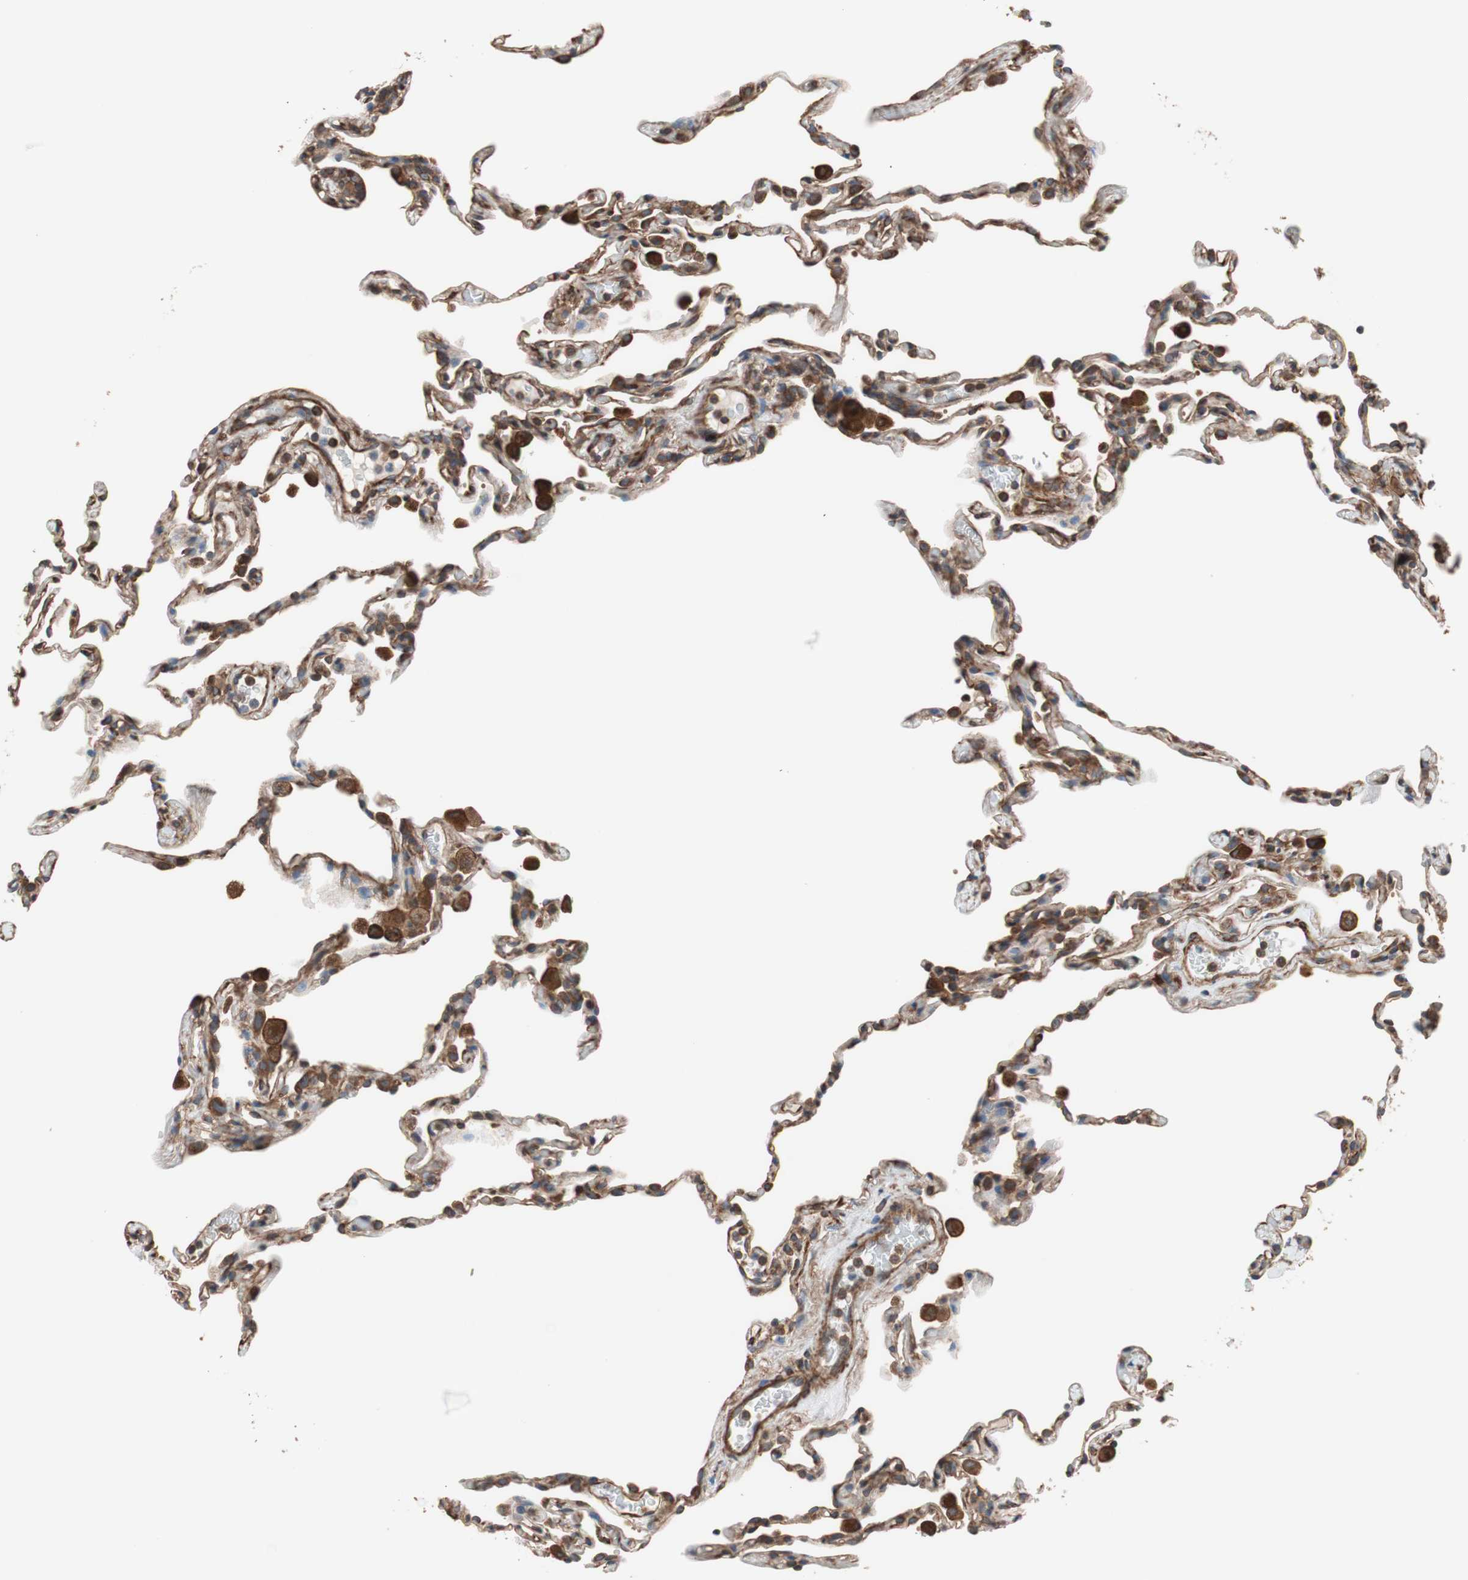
{"staining": {"intensity": "moderate", "quantity": ">75%", "location": "cytoplasmic/membranous"}, "tissue": "lung", "cell_type": "Alveolar cells", "image_type": "normal", "snomed": [{"axis": "morphology", "description": "Normal tissue, NOS"}, {"axis": "topography", "description": "Lung"}], "caption": "Lung stained with DAB immunohistochemistry shows medium levels of moderate cytoplasmic/membranous expression in approximately >75% of alveolar cells. Nuclei are stained in blue.", "gene": "GPSM2", "patient": {"sex": "male", "age": 59}}